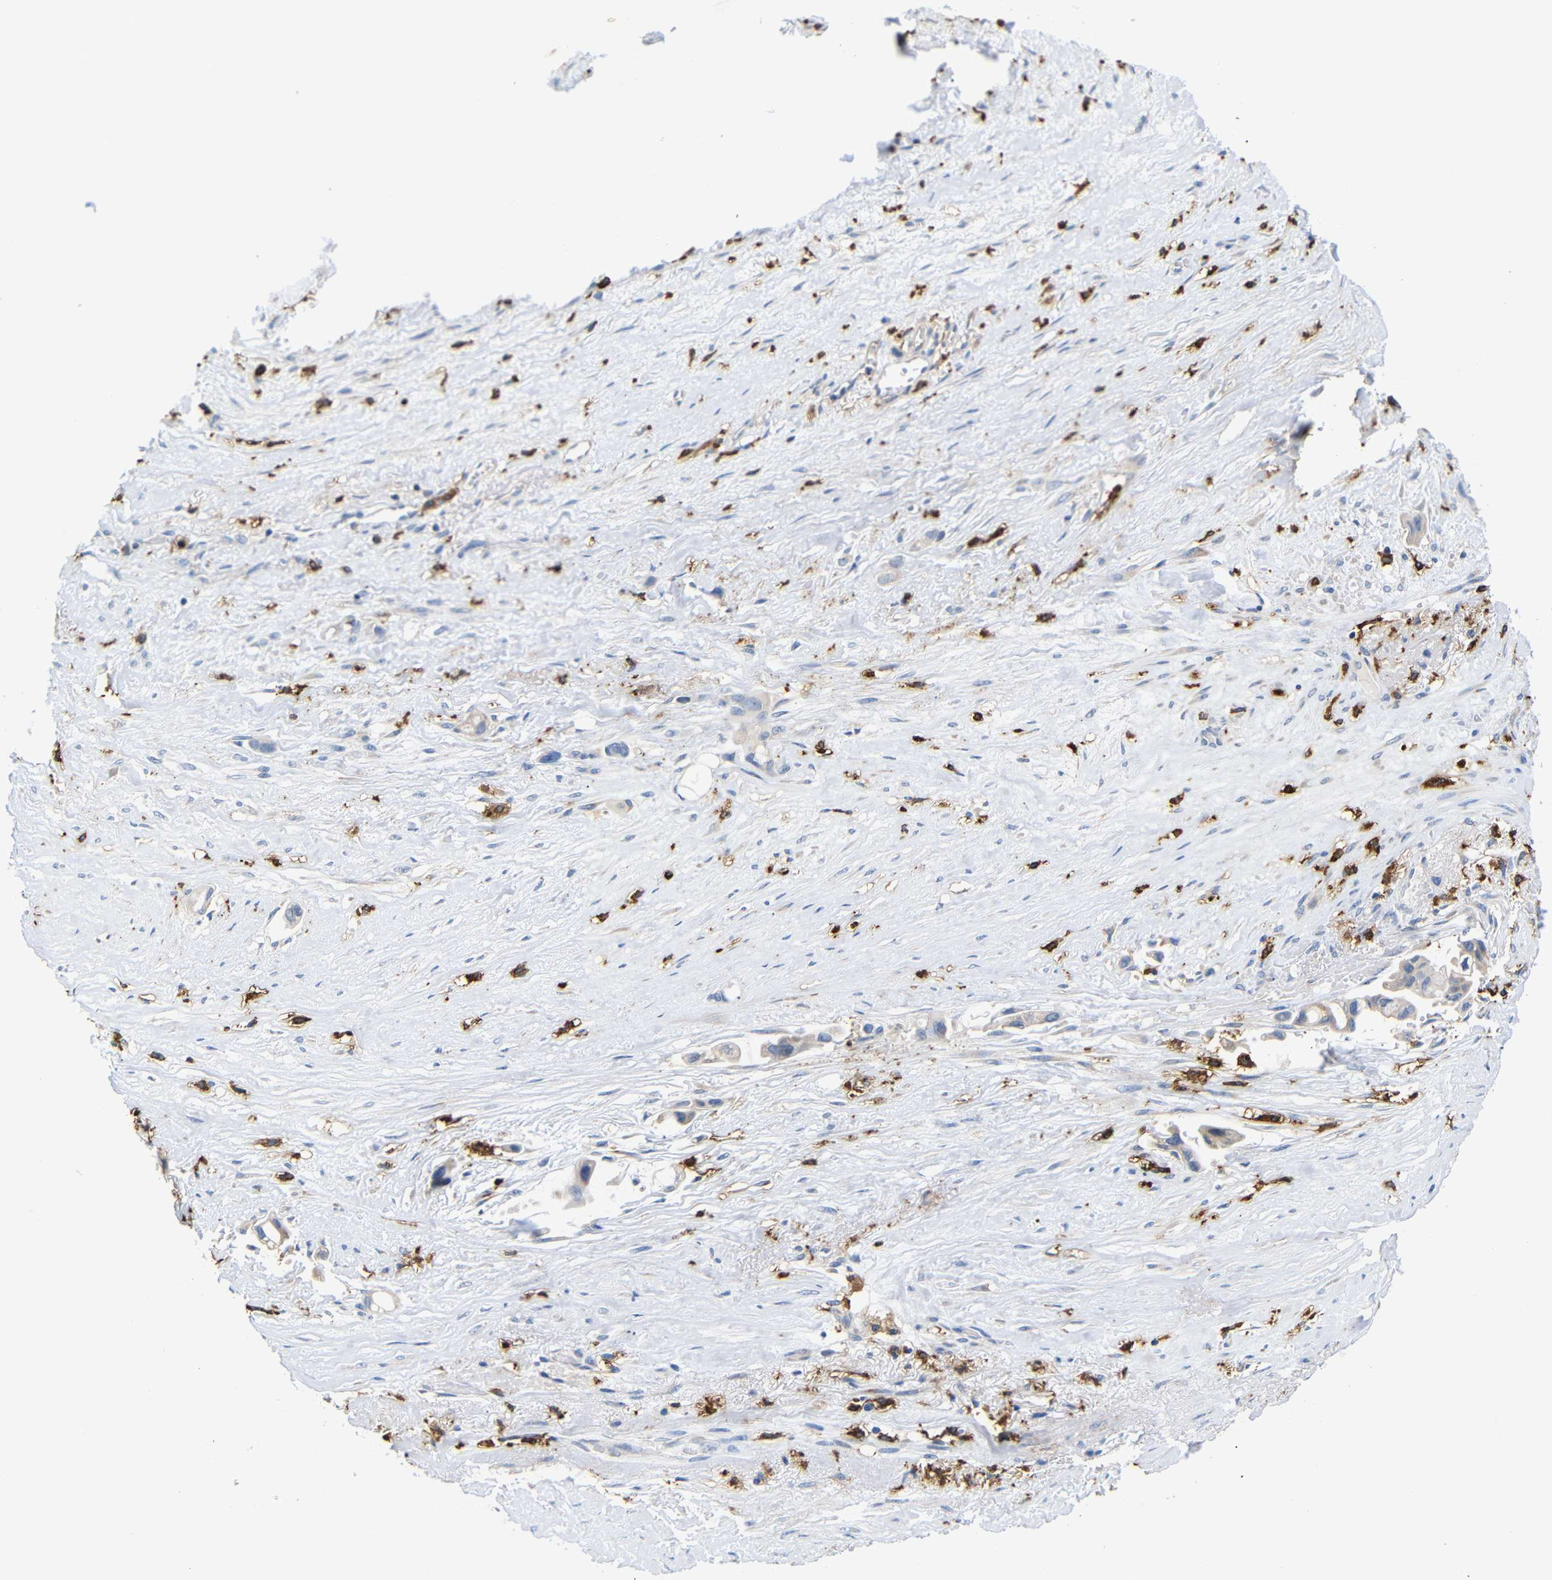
{"staining": {"intensity": "weak", "quantity": ">75%", "location": "cytoplasmic/membranous"}, "tissue": "liver cancer", "cell_type": "Tumor cells", "image_type": "cancer", "snomed": [{"axis": "morphology", "description": "Cholangiocarcinoma"}, {"axis": "topography", "description": "Liver"}], "caption": "This is a photomicrograph of immunohistochemistry (IHC) staining of liver cancer (cholangiocarcinoma), which shows weak positivity in the cytoplasmic/membranous of tumor cells.", "gene": "HLA-DQB1", "patient": {"sex": "female", "age": 65}}